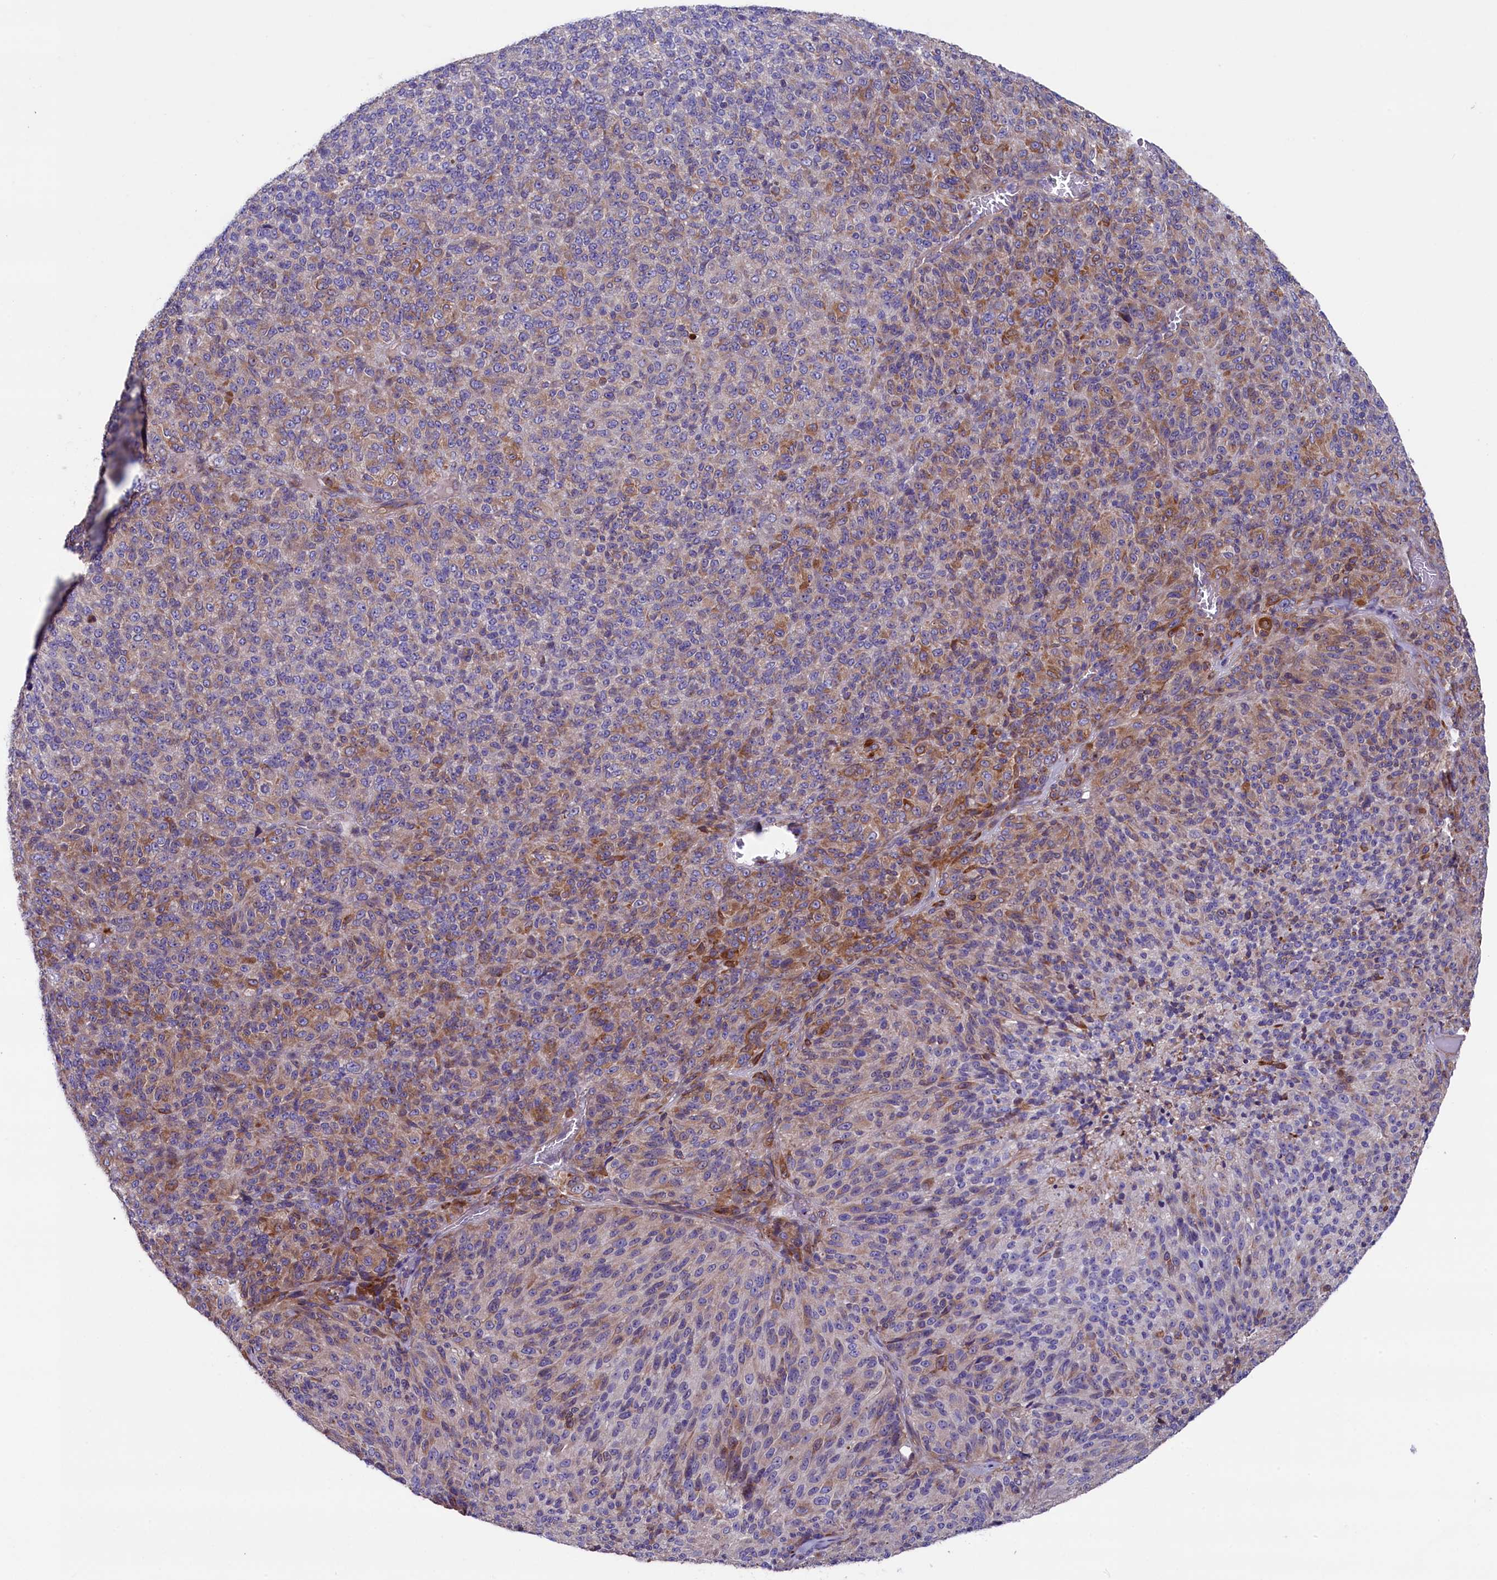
{"staining": {"intensity": "weak", "quantity": "<25%", "location": "cytoplasmic/membranous"}, "tissue": "melanoma", "cell_type": "Tumor cells", "image_type": "cancer", "snomed": [{"axis": "morphology", "description": "Malignant melanoma, Metastatic site"}, {"axis": "topography", "description": "Brain"}], "caption": "This image is of melanoma stained with IHC to label a protein in brown with the nuclei are counter-stained blue. There is no expression in tumor cells.", "gene": "GPR108", "patient": {"sex": "female", "age": 56}}